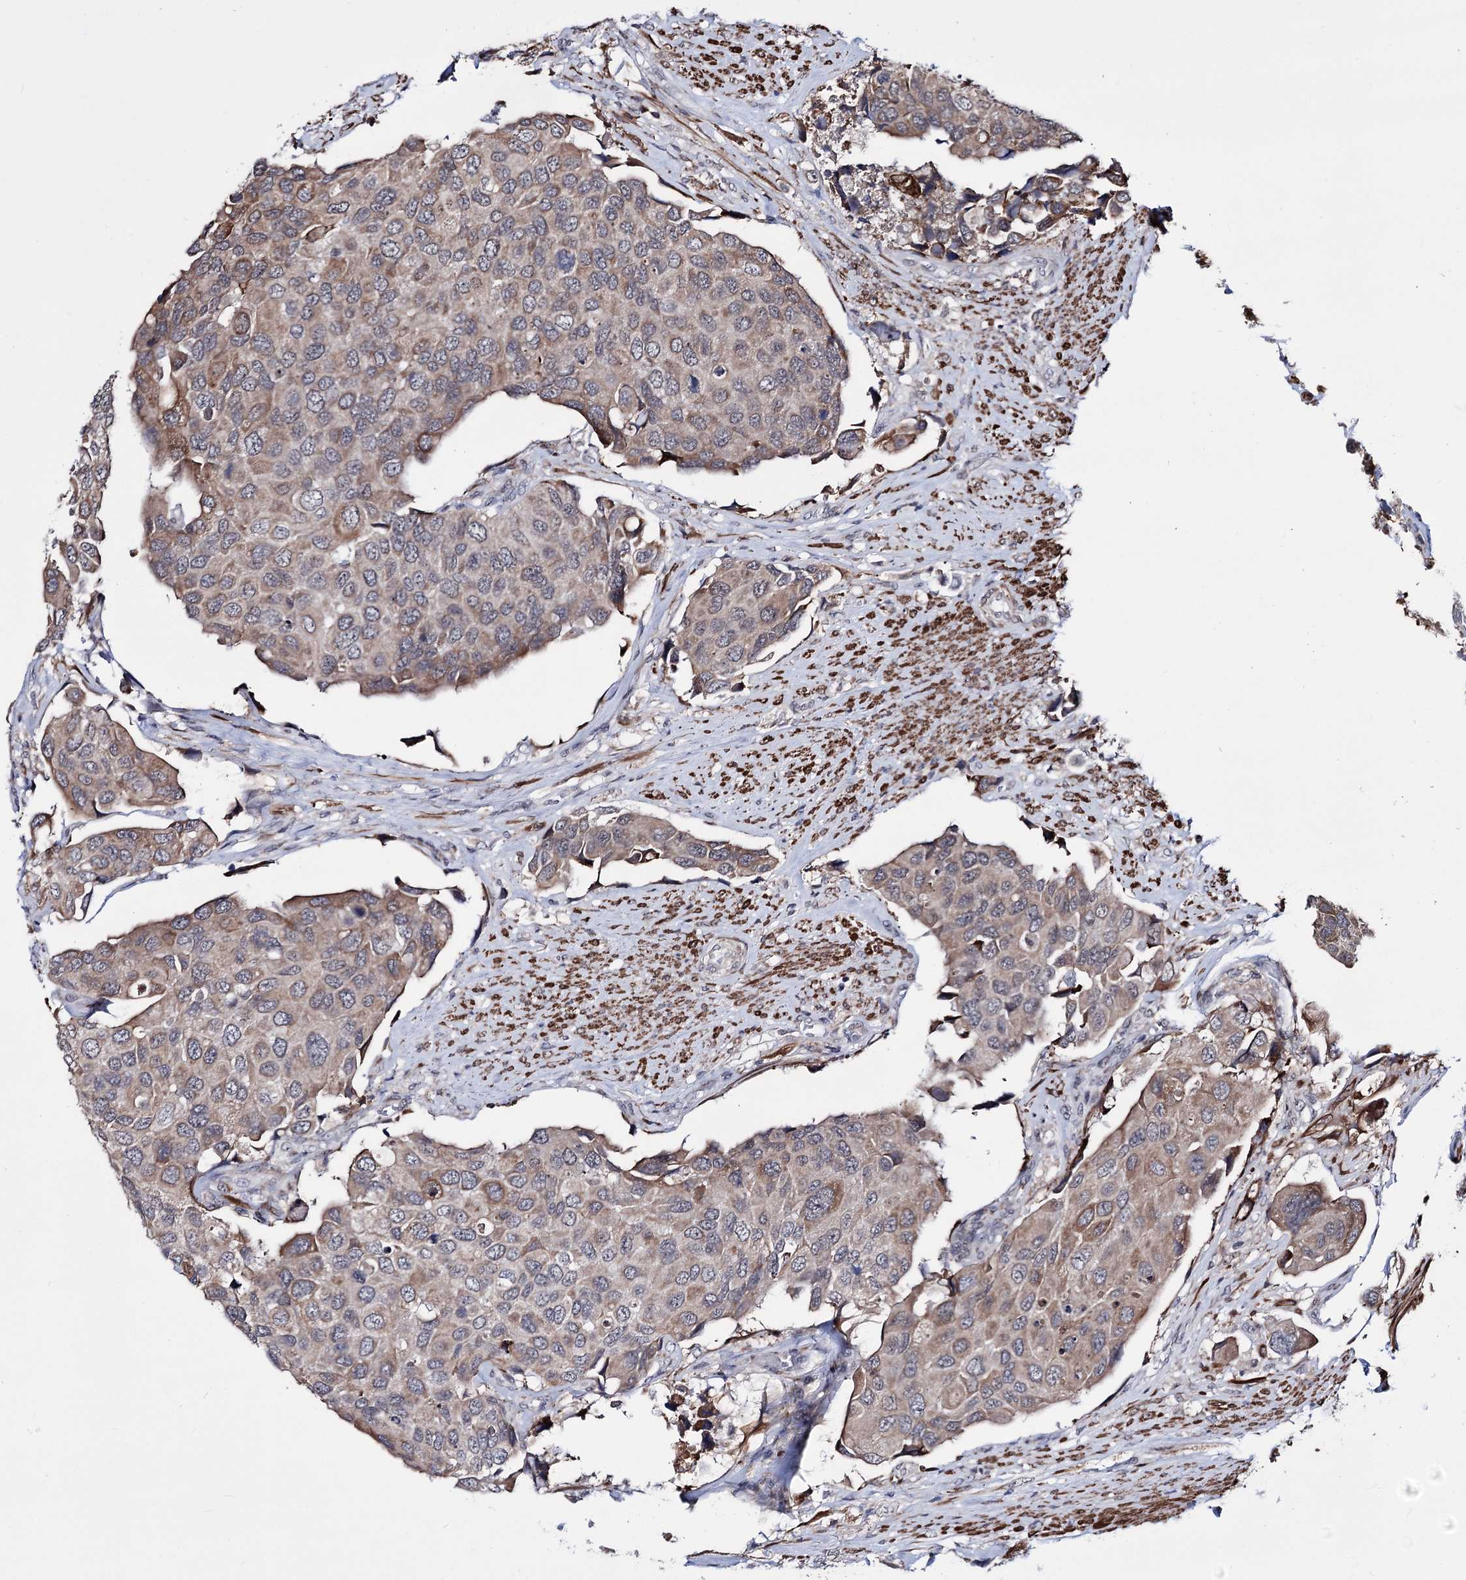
{"staining": {"intensity": "moderate", "quantity": ">75%", "location": "cytoplasmic/membranous"}, "tissue": "urothelial cancer", "cell_type": "Tumor cells", "image_type": "cancer", "snomed": [{"axis": "morphology", "description": "Urothelial carcinoma, High grade"}, {"axis": "topography", "description": "Urinary bladder"}], "caption": "Protein expression analysis of high-grade urothelial carcinoma reveals moderate cytoplasmic/membranous positivity in approximately >75% of tumor cells.", "gene": "PPRC1", "patient": {"sex": "male", "age": 74}}